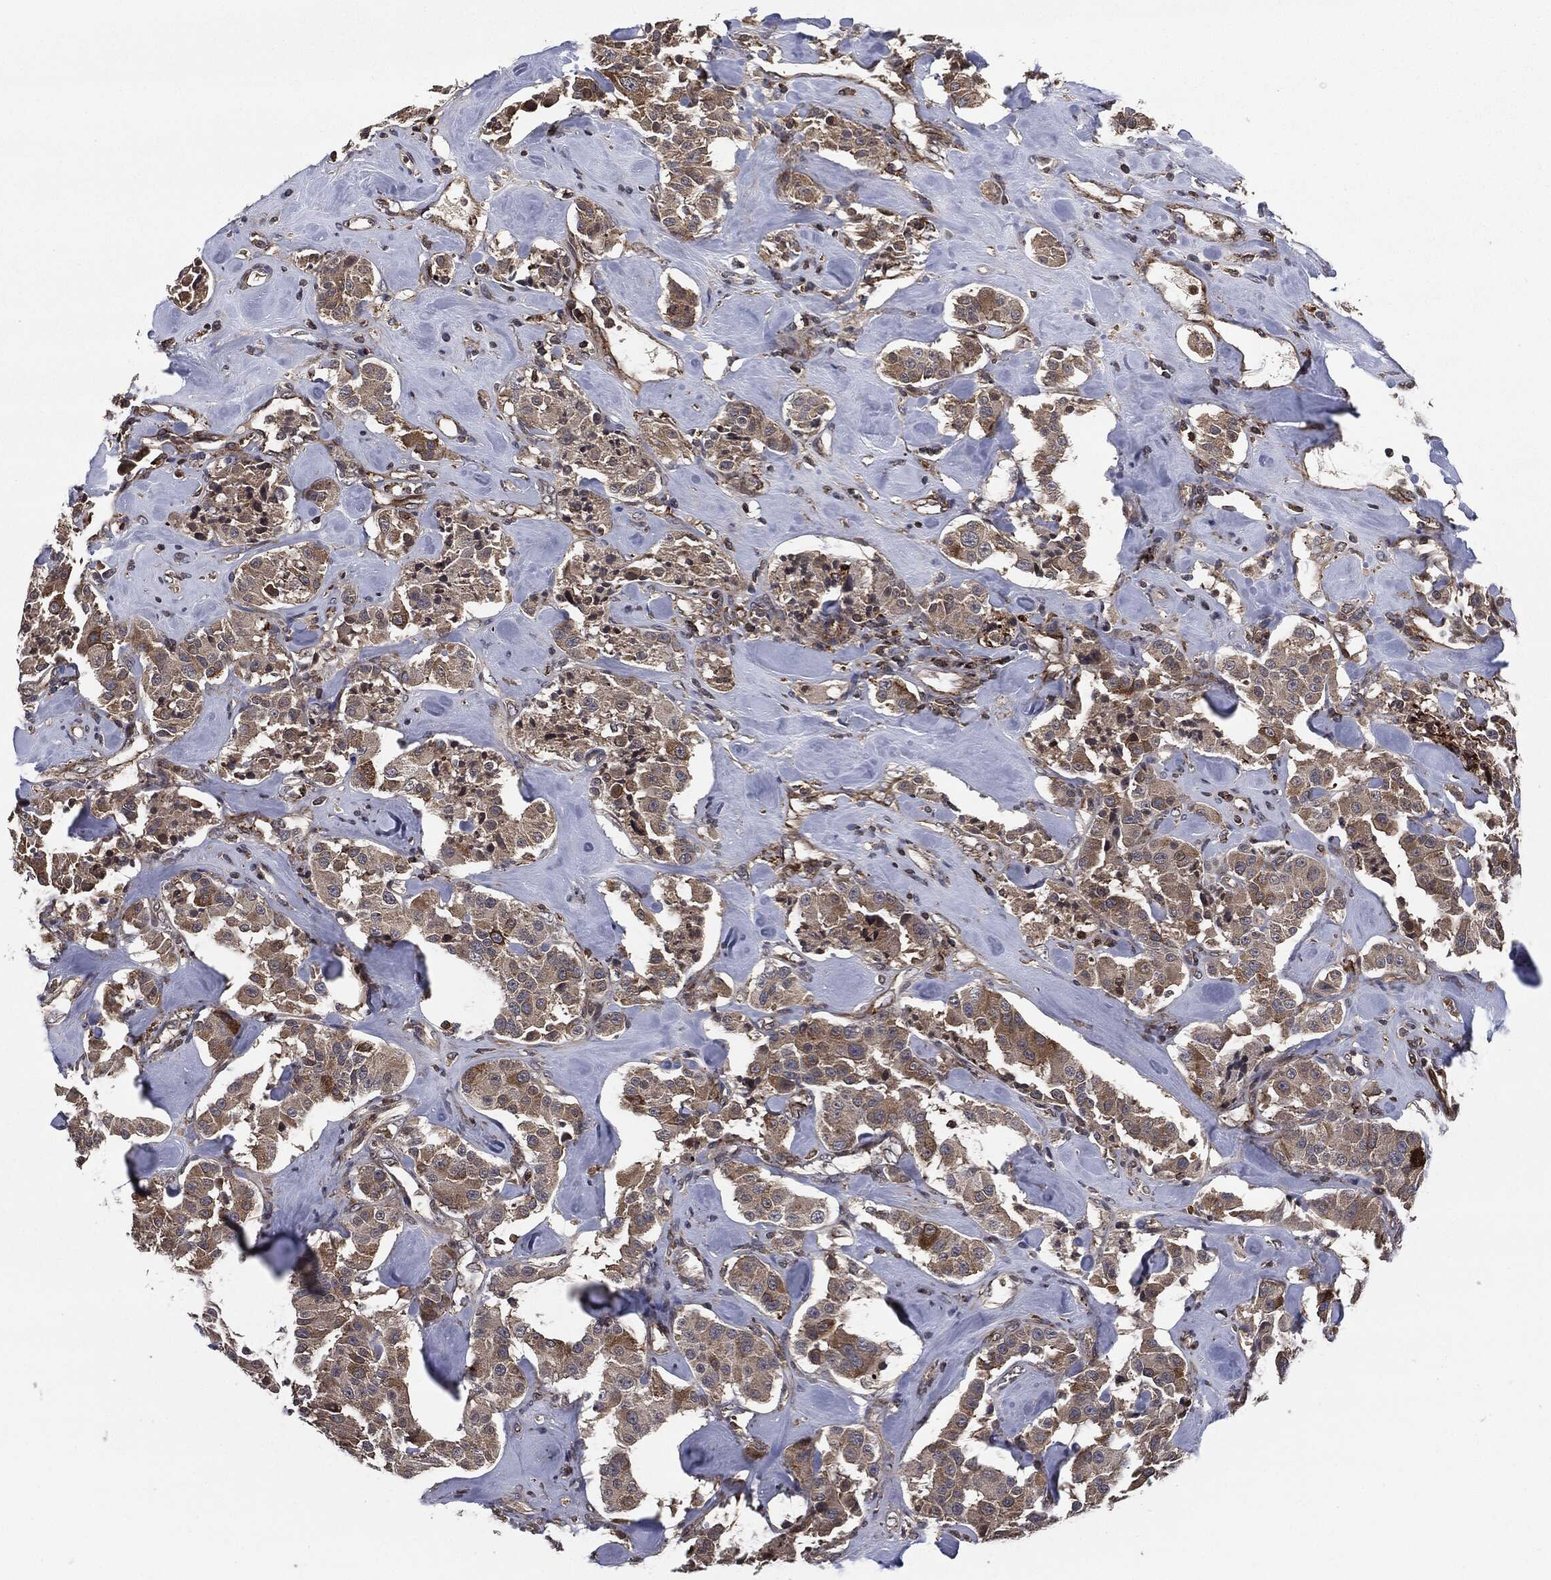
{"staining": {"intensity": "moderate", "quantity": "25%-75%", "location": "cytoplasmic/membranous"}, "tissue": "carcinoid", "cell_type": "Tumor cells", "image_type": "cancer", "snomed": [{"axis": "morphology", "description": "Carcinoid, malignant, NOS"}, {"axis": "topography", "description": "Pancreas"}], "caption": "A histopathology image of carcinoid stained for a protein displays moderate cytoplasmic/membranous brown staining in tumor cells.", "gene": "UBR1", "patient": {"sex": "male", "age": 41}}